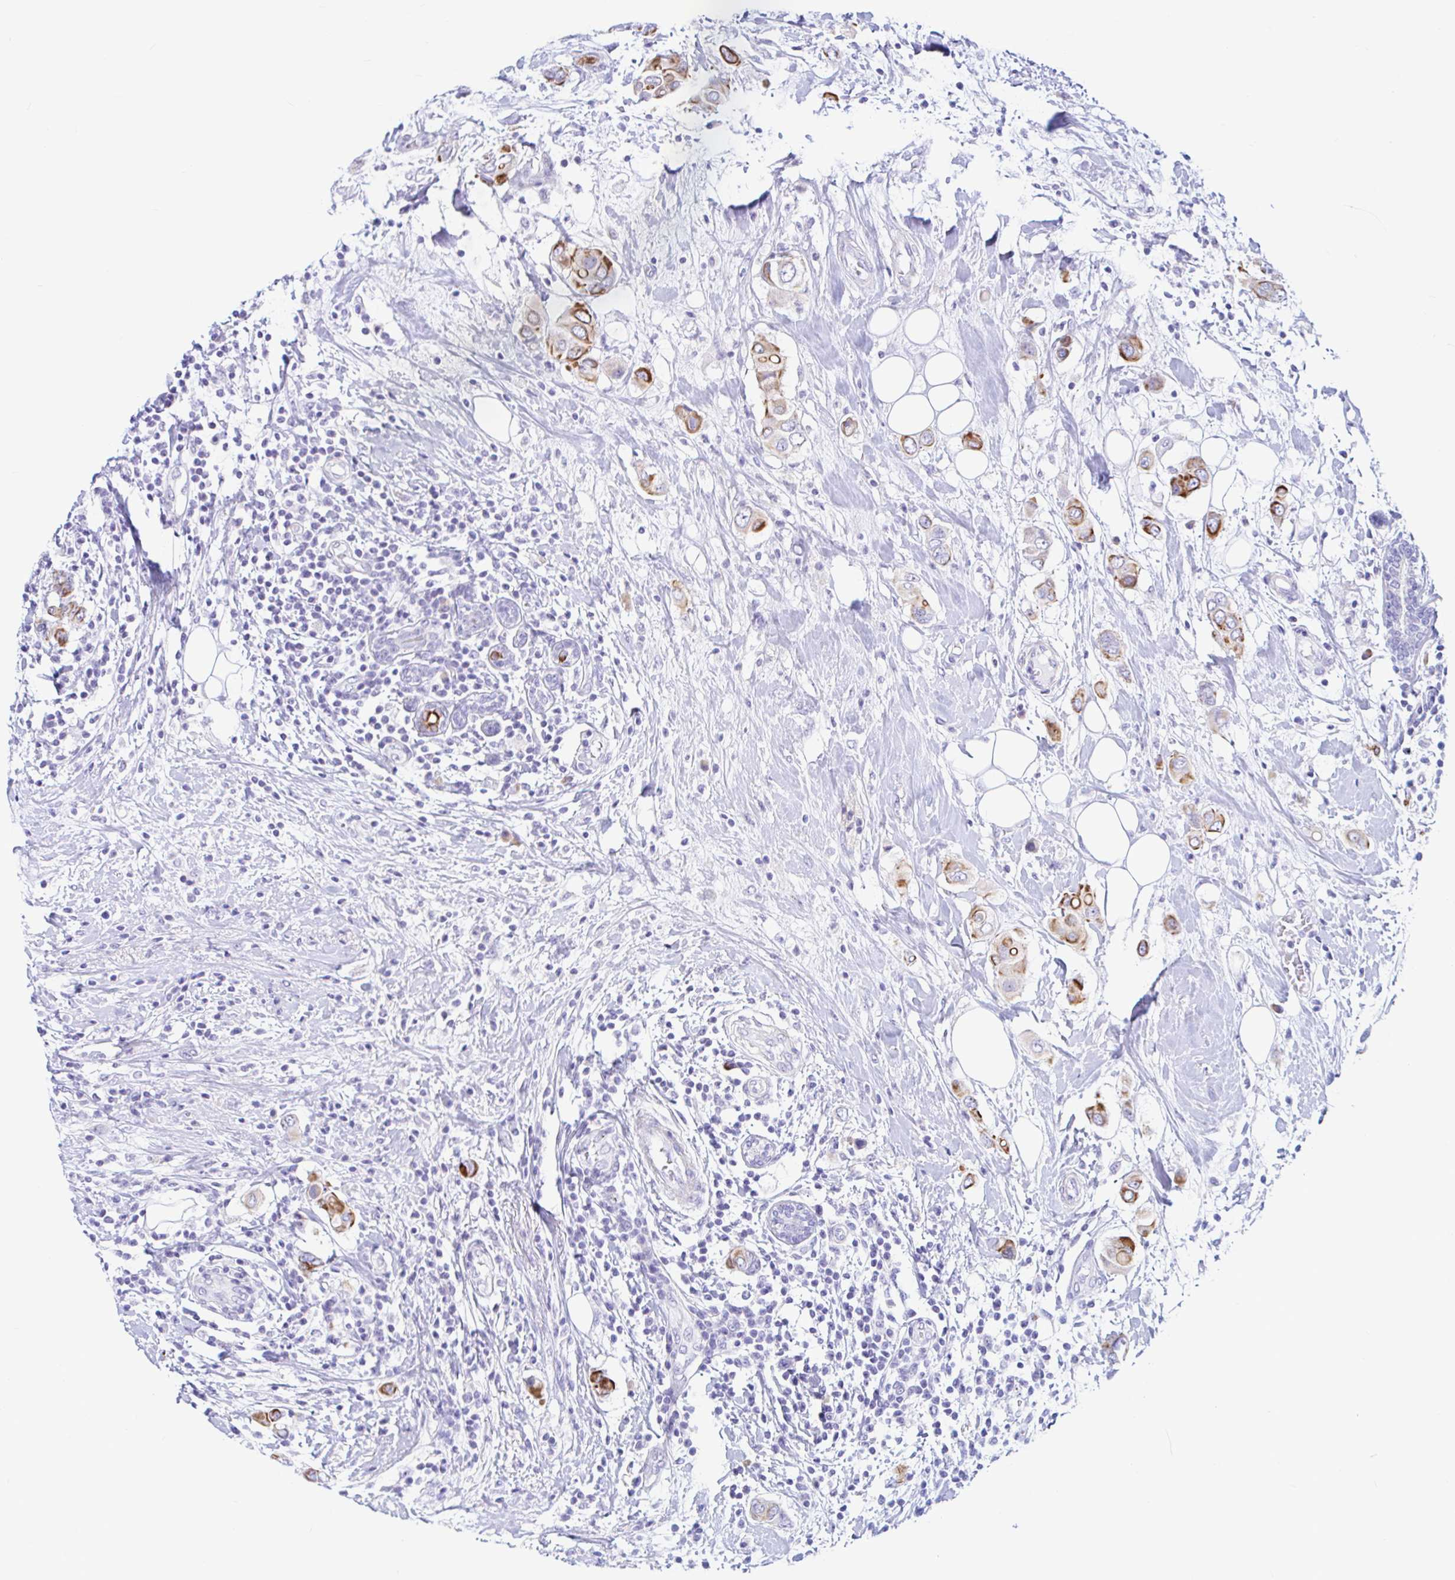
{"staining": {"intensity": "moderate", "quantity": "25%-75%", "location": "cytoplasmic/membranous"}, "tissue": "breast cancer", "cell_type": "Tumor cells", "image_type": "cancer", "snomed": [{"axis": "morphology", "description": "Lobular carcinoma"}, {"axis": "topography", "description": "Breast"}], "caption": "An immunohistochemistry image of tumor tissue is shown. Protein staining in brown highlights moderate cytoplasmic/membranous positivity in breast cancer within tumor cells.", "gene": "NBPF3", "patient": {"sex": "female", "age": 51}}